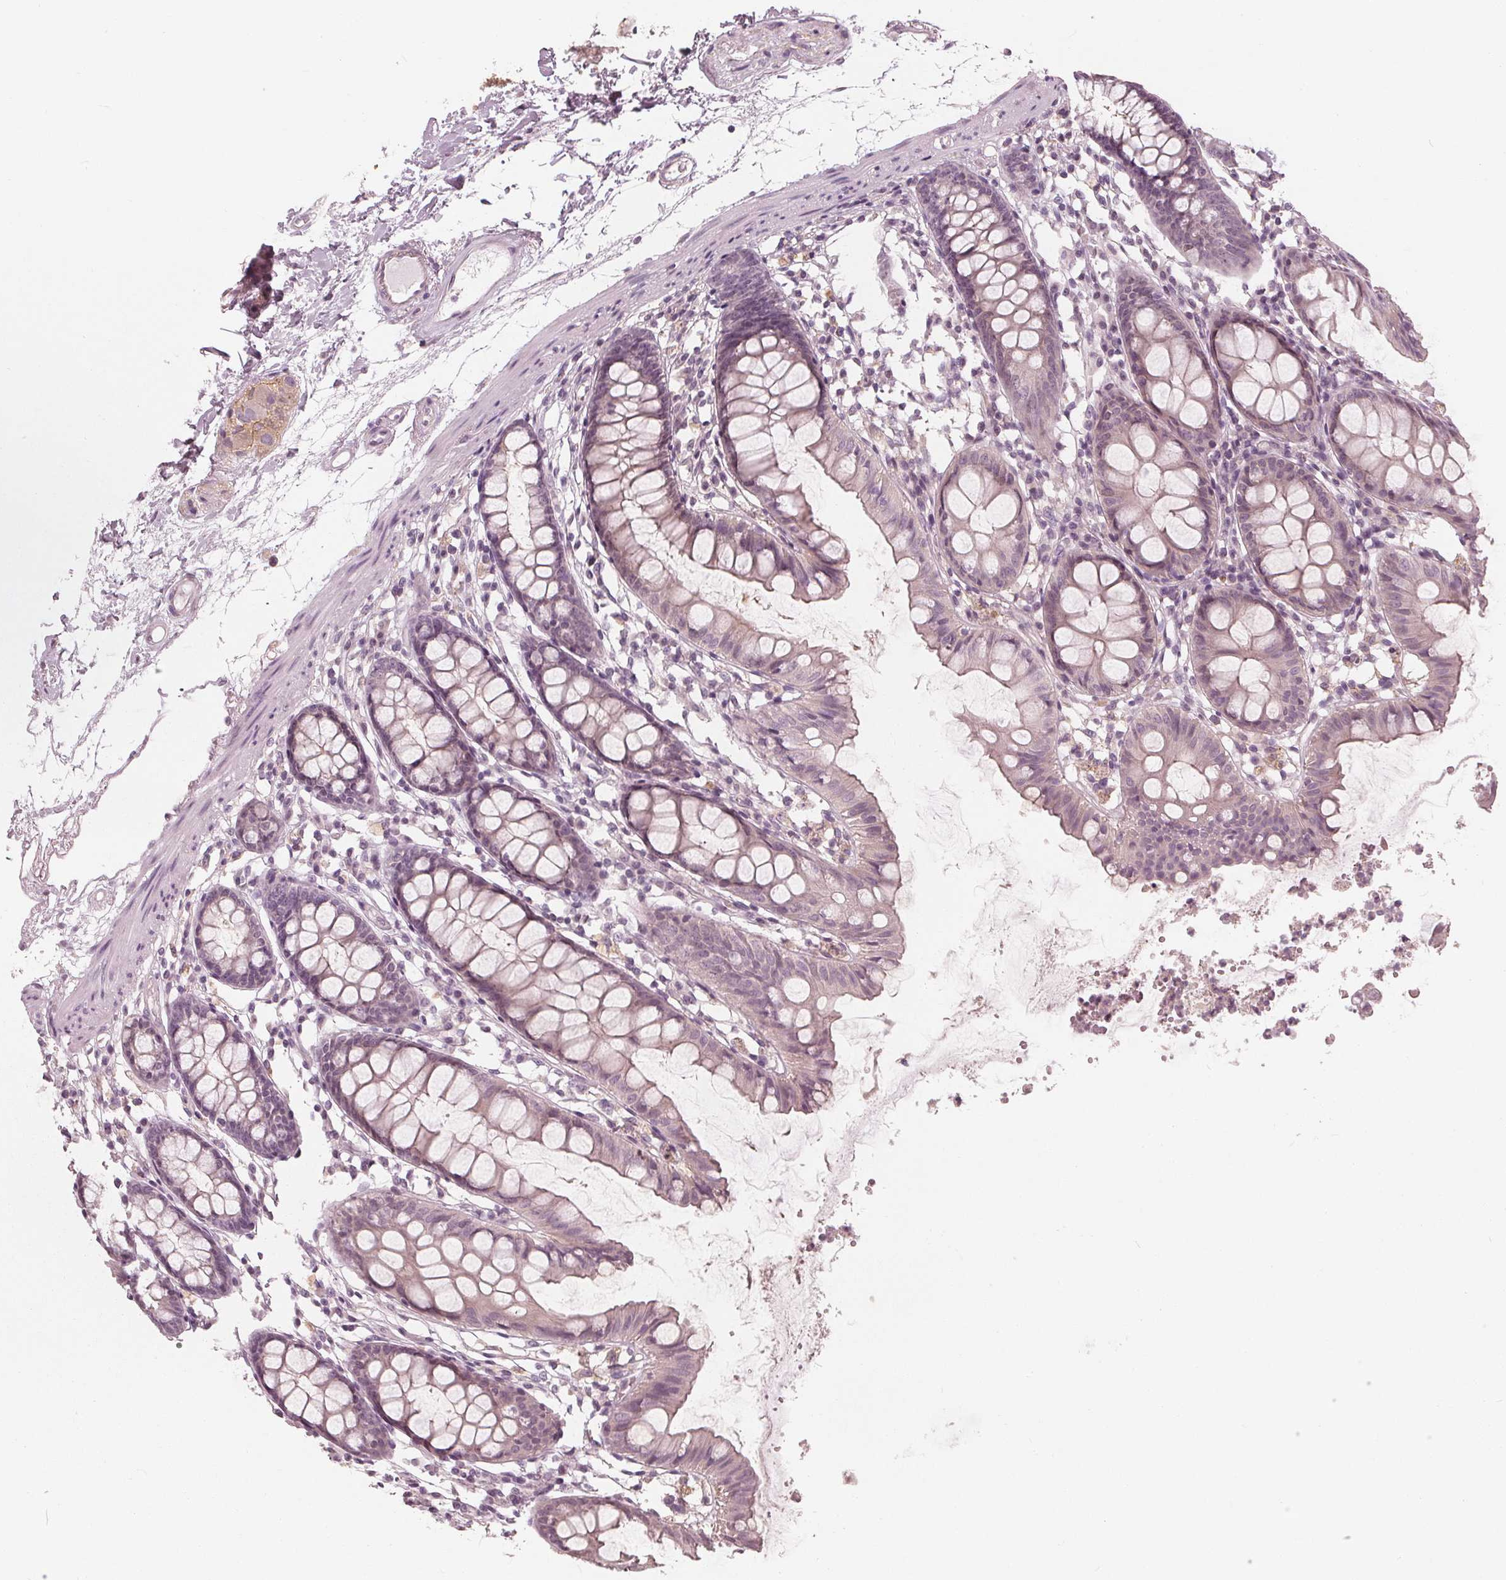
{"staining": {"intensity": "negative", "quantity": "none", "location": "none"}, "tissue": "colon", "cell_type": "Endothelial cells", "image_type": "normal", "snomed": [{"axis": "morphology", "description": "Normal tissue, NOS"}, {"axis": "topography", "description": "Colon"}], "caption": "Endothelial cells are negative for protein expression in normal human colon.", "gene": "SAT2", "patient": {"sex": "female", "age": 84}}